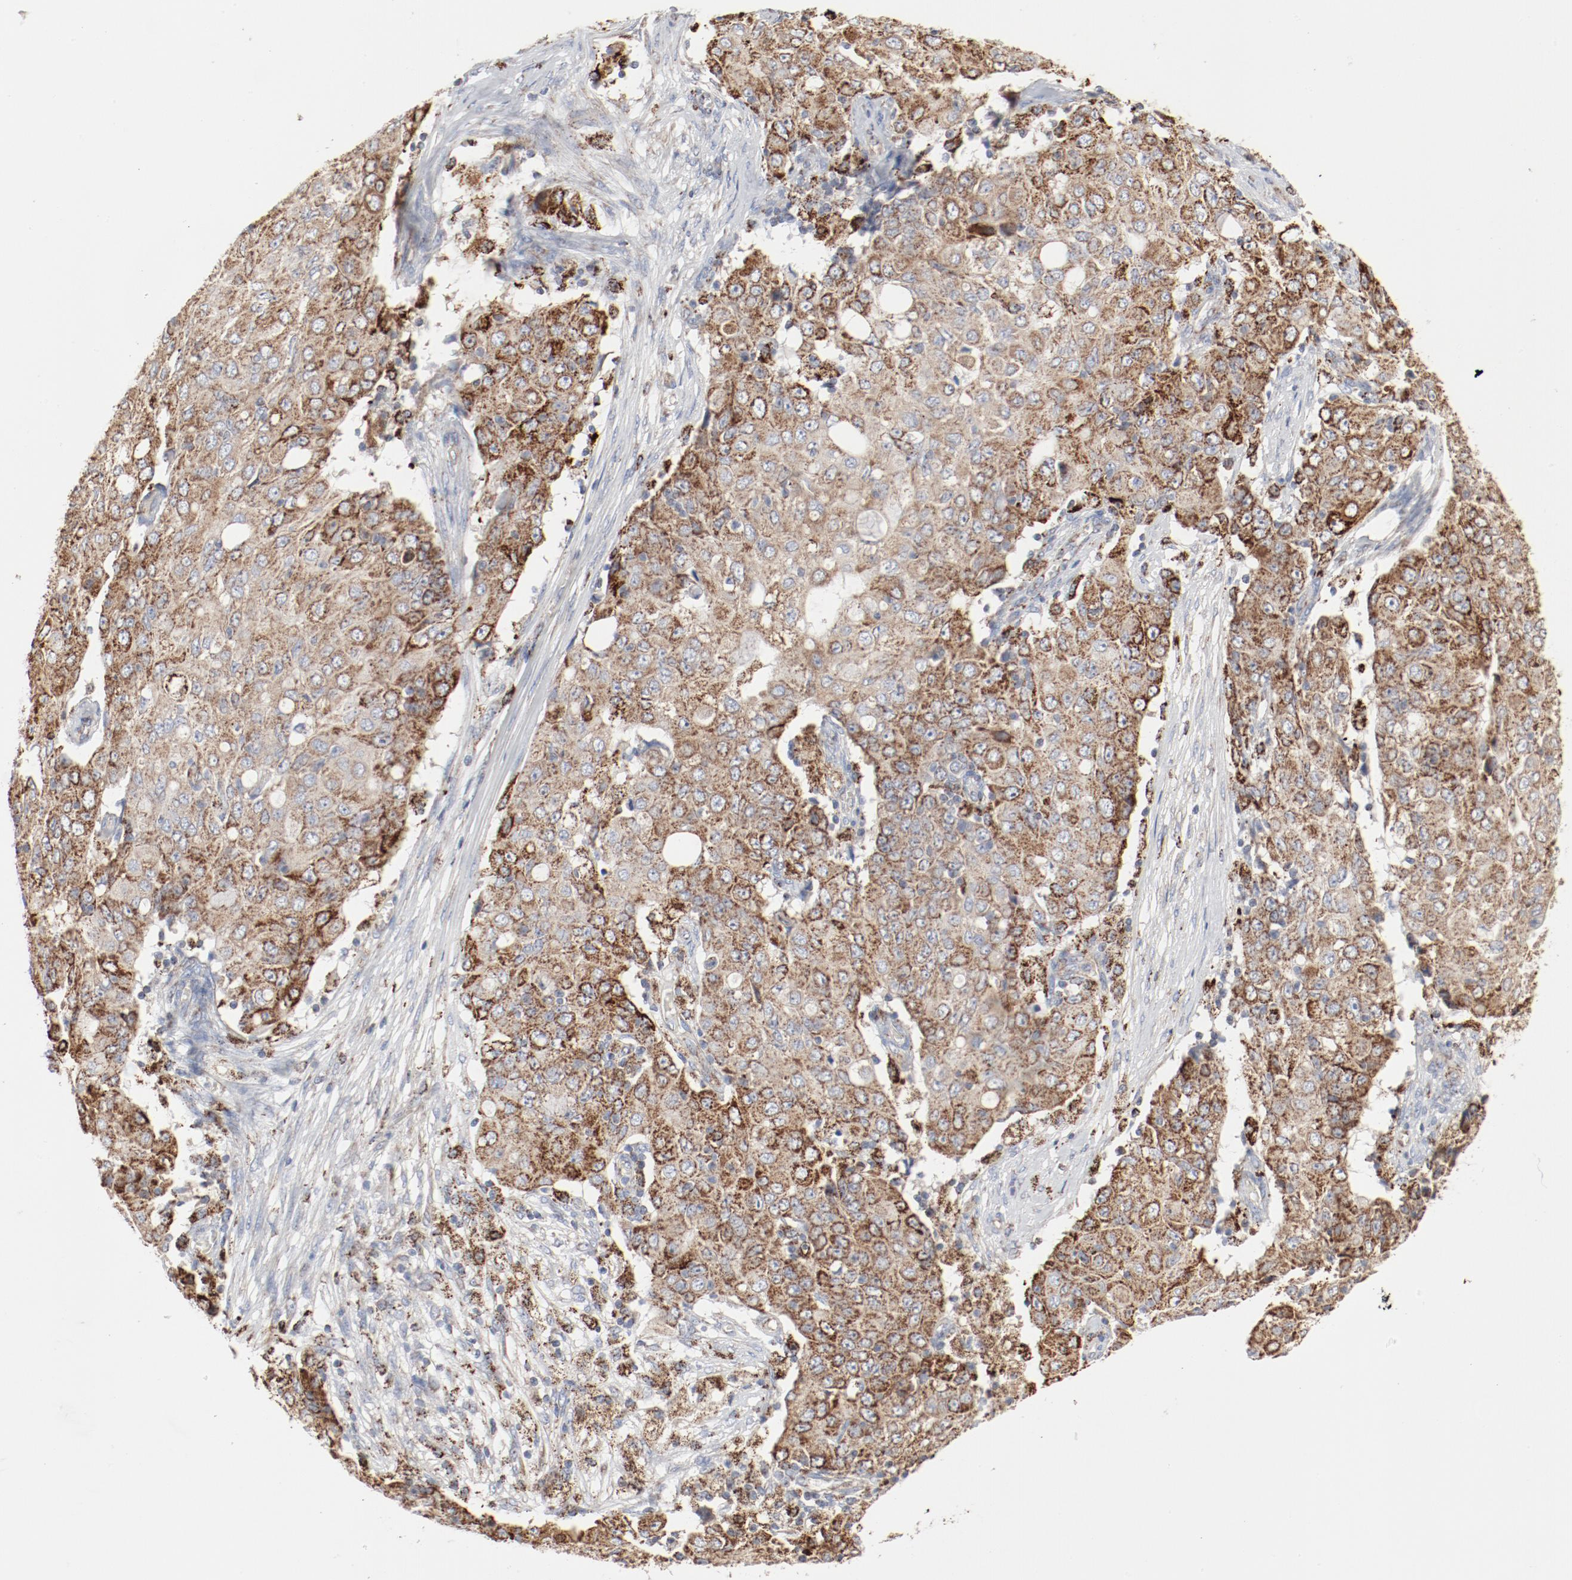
{"staining": {"intensity": "moderate", "quantity": ">75%", "location": "cytoplasmic/membranous"}, "tissue": "ovarian cancer", "cell_type": "Tumor cells", "image_type": "cancer", "snomed": [{"axis": "morphology", "description": "Carcinoma, endometroid"}, {"axis": "topography", "description": "Ovary"}], "caption": "Ovarian cancer (endometroid carcinoma) stained for a protein exhibits moderate cytoplasmic/membranous positivity in tumor cells.", "gene": "SETD3", "patient": {"sex": "female", "age": 42}}